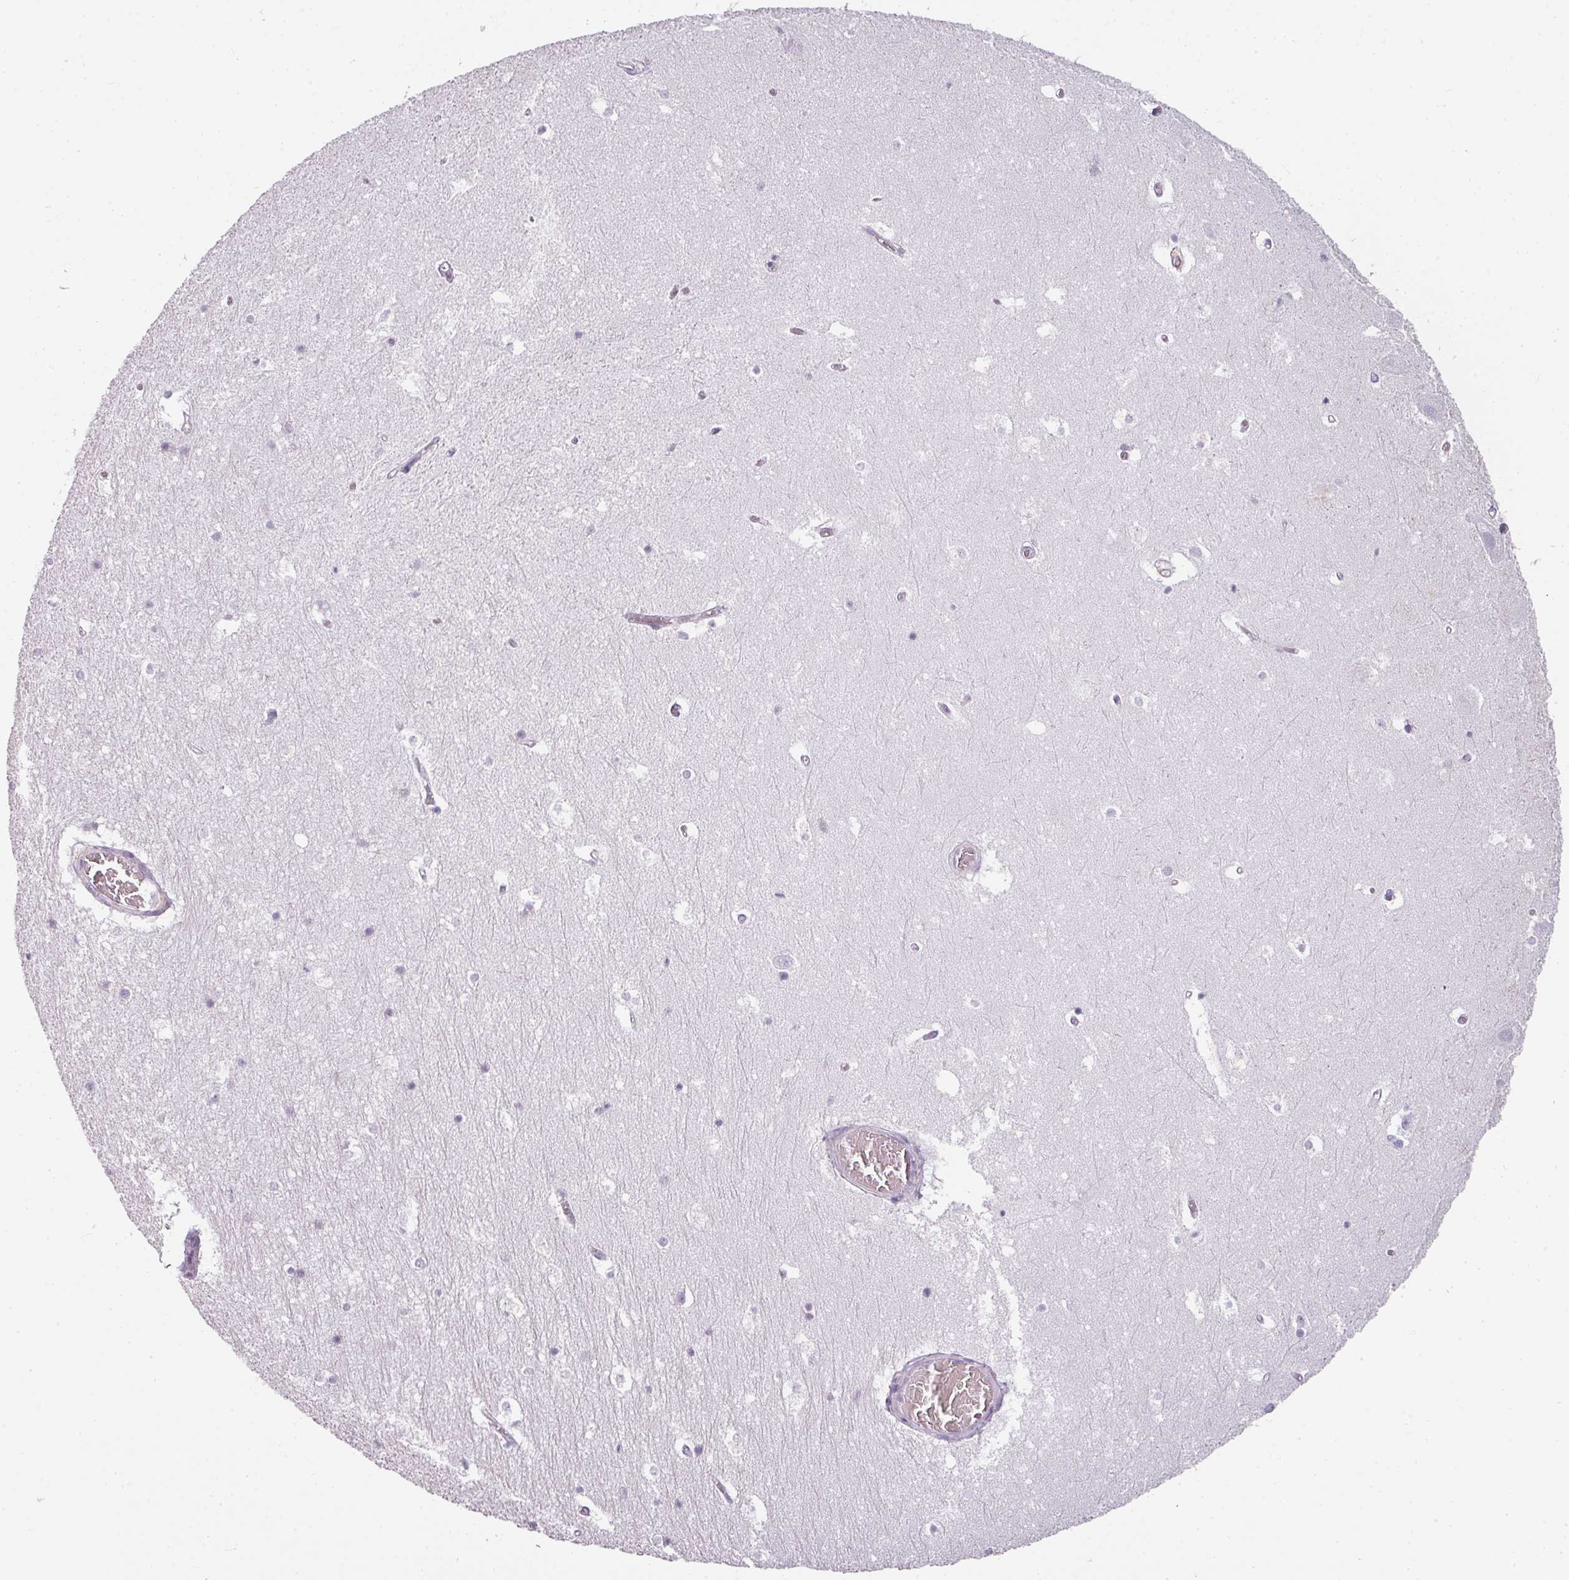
{"staining": {"intensity": "negative", "quantity": "none", "location": "none"}, "tissue": "hippocampus", "cell_type": "Glial cells", "image_type": "normal", "snomed": [{"axis": "morphology", "description": "Normal tissue, NOS"}, {"axis": "topography", "description": "Hippocampus"}], "caption": "Glial cells show no significant staining in unremarkable hippocampus. (DAB (3,3'-diaminobenzidine) IHC with hematoxylin counter stain).", "gene": "TMEM42", "patient": {"sex": "female", "age": 52}}